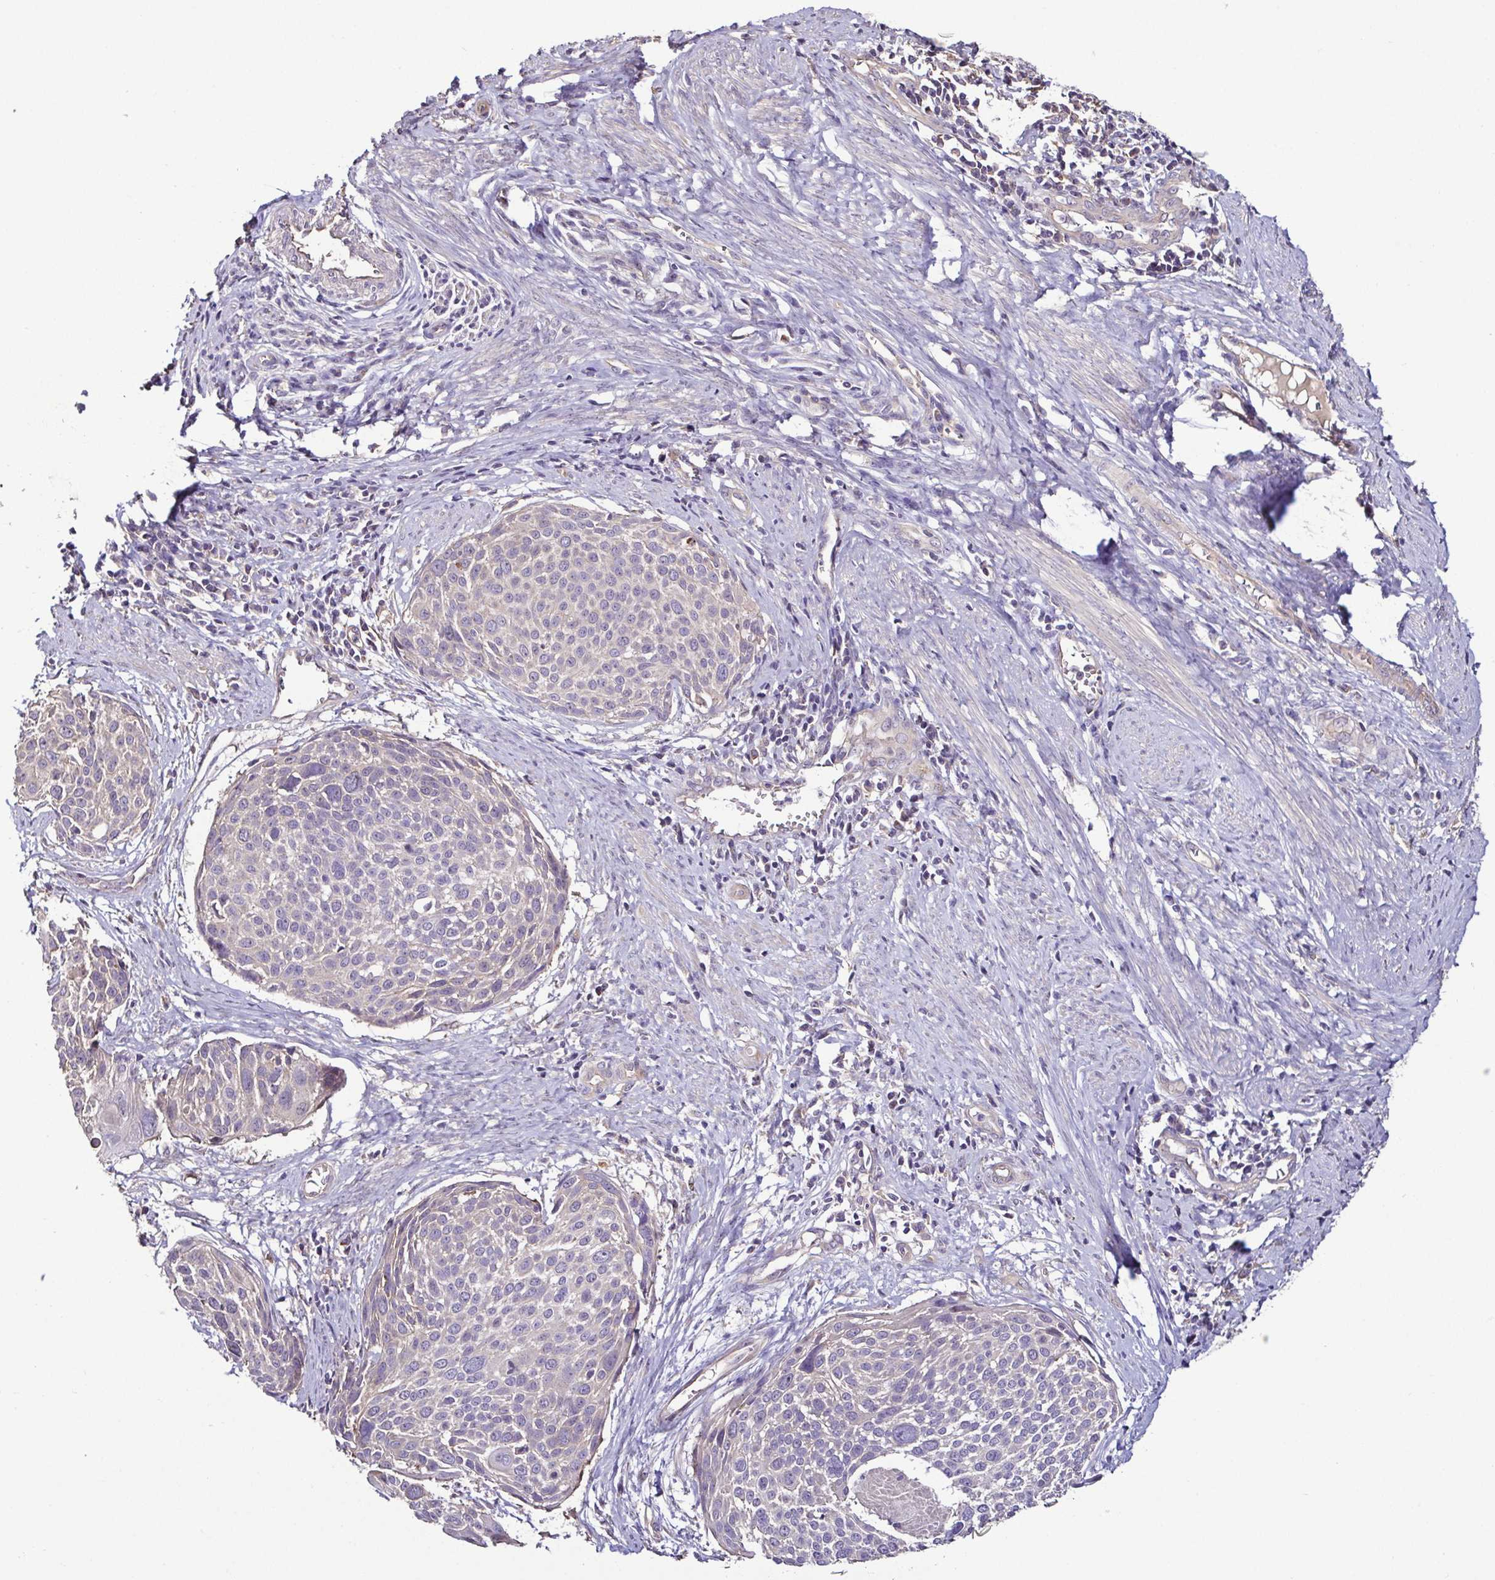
{"staining": {"intensity": "negative", "quantity": "none", "location": "none"}, "tissue": "cervical cancer", "cell_type": "Tumor cells", "image_type": "cancer", "snomed": [{"axis": "morphology", "description": "Squamous cell carcinoma, NOS"}, {"axis": "topography", "description": "Cervix"}], "caption": "The immunohistochemistry (IHC) photomicrograph has no significant expression in tumor cells of cervical cancer (squamous cell carcinoma) tissue.", "gene": "LMOD2", "patient": {"sex": "female", "age": 39}}